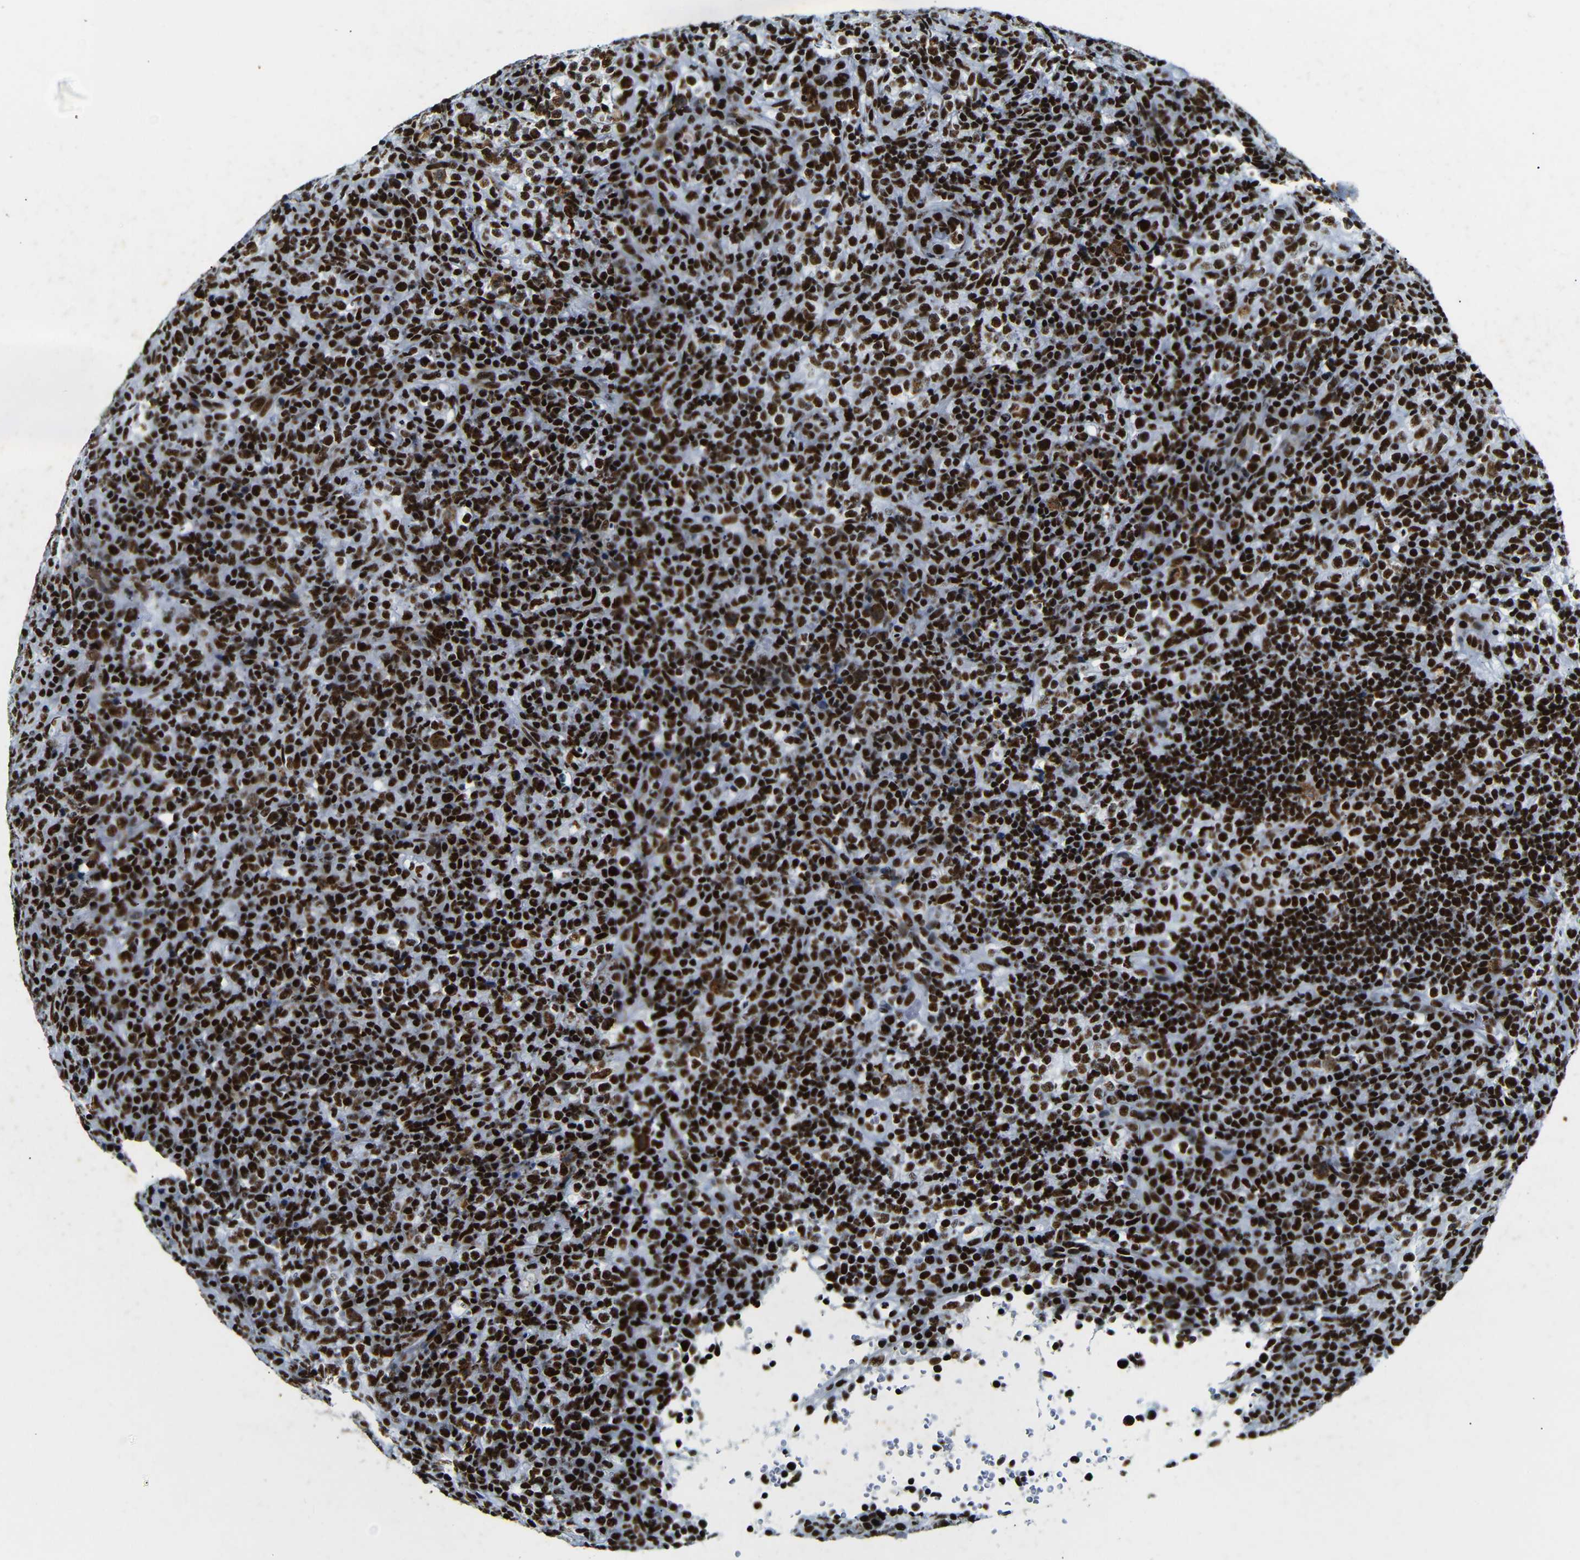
{"staining": {"intensity": "strong", "quantity": ">75%", "location": "nuclear"}, "tissue": "lymphoma", "cell_type": "Tumor cells", "image_type": "cancer", "snomed": [{"axis": "morphology", "description": "Malignant lymphoma, non-Hodgkin's type, High grade"}, {"axis": "topography", "description": "Lymph node"}], "caption": "Immunohistochemistry histopathology image of lymphoma stained for a protein (brown), which reveals high levels of strong nuclear staining in approximately >75% of tumor cells.", "gene": "SRSF1", "patient": {"sex": "female", "age": 76}}